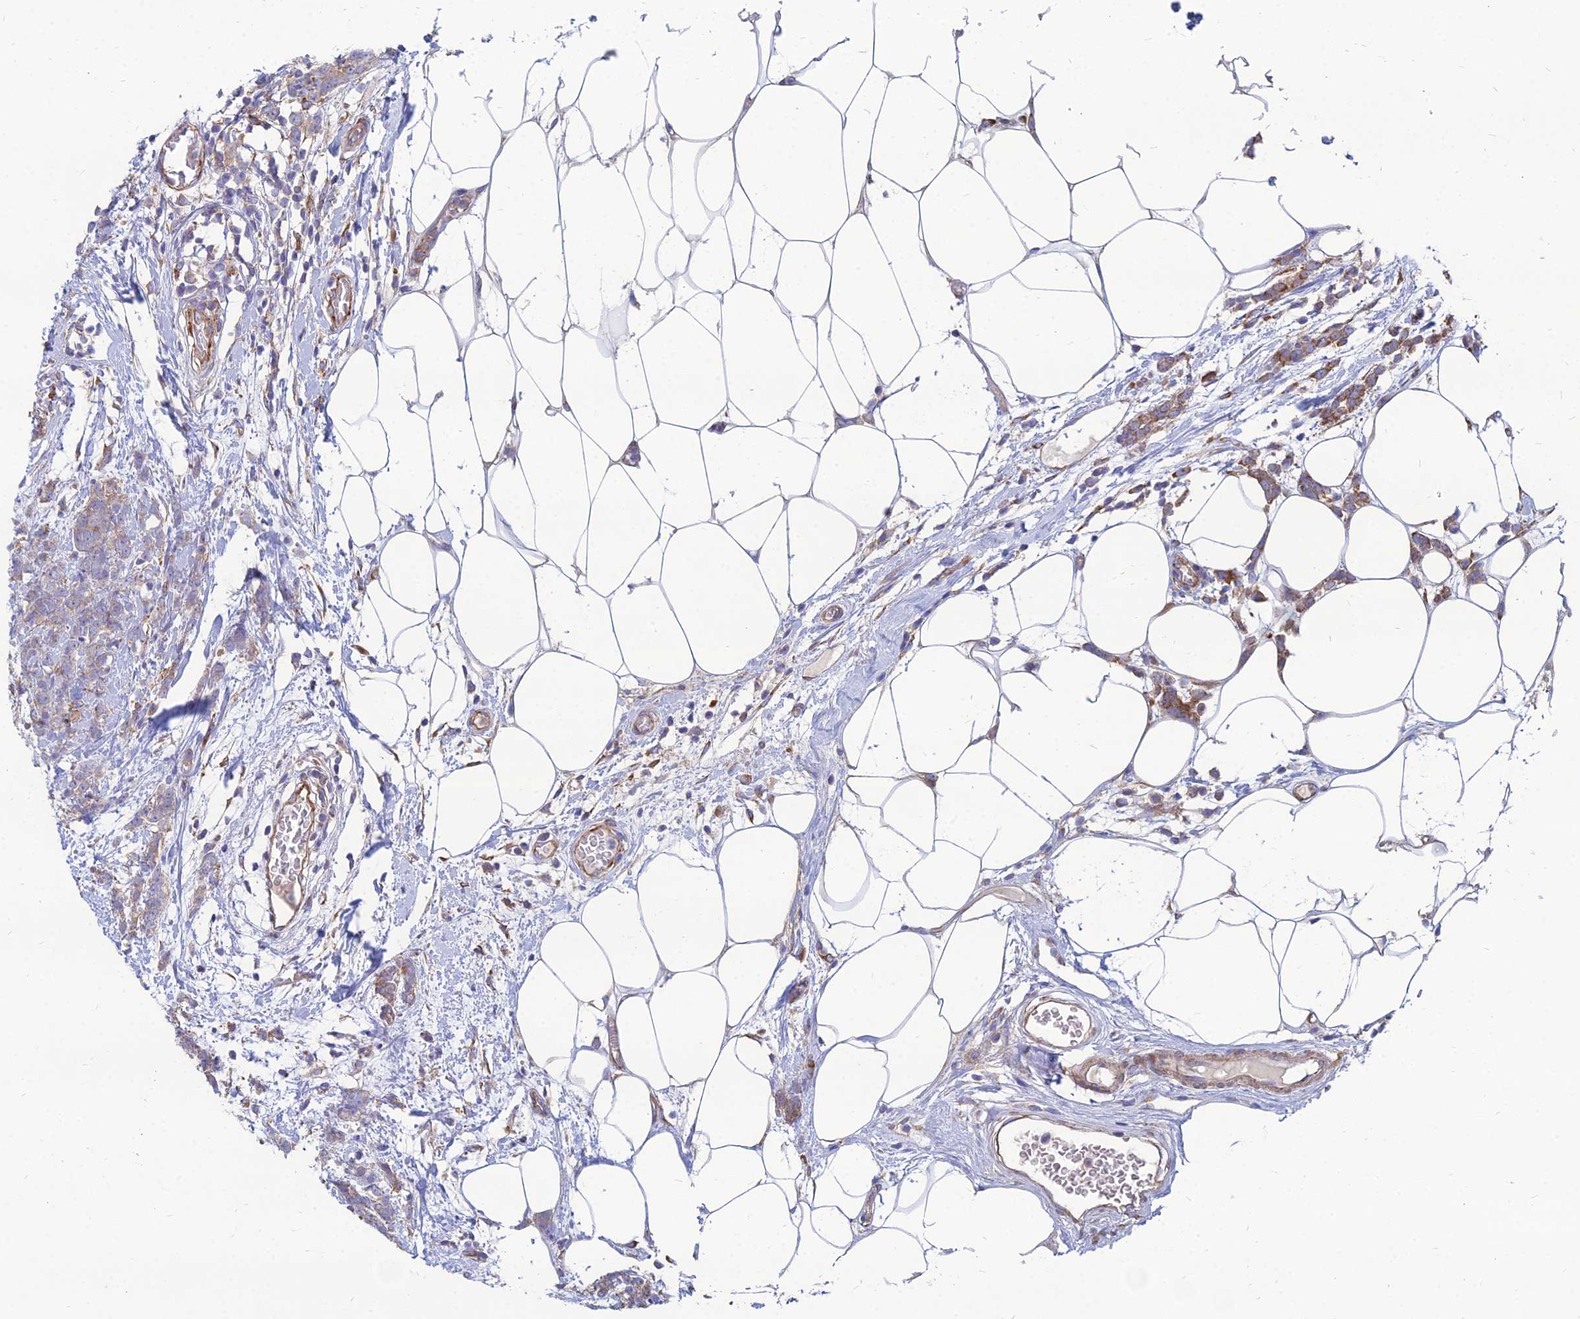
{"staining": {"intensity": "weak", "quantity": "25%-75%", "location": "cytoplasmic/membranous"}, "tissue": "breast cancer", "cell_type": "Tumor cells", "image_type": "cancer", "snomed": [{"axis": "morphology", "description": "Lobular carcinoma"}, {"axis": "topography", "description": "Breast"}], "caption": "Immunohistochemistry of human breast lobular carcinoma shows low levels of weak cytoplasmic/membranous staining in approximately 25%-75% of tumor cells.", "gene": "TXLNA", "patient": {"sex": "female", "age": 58}}